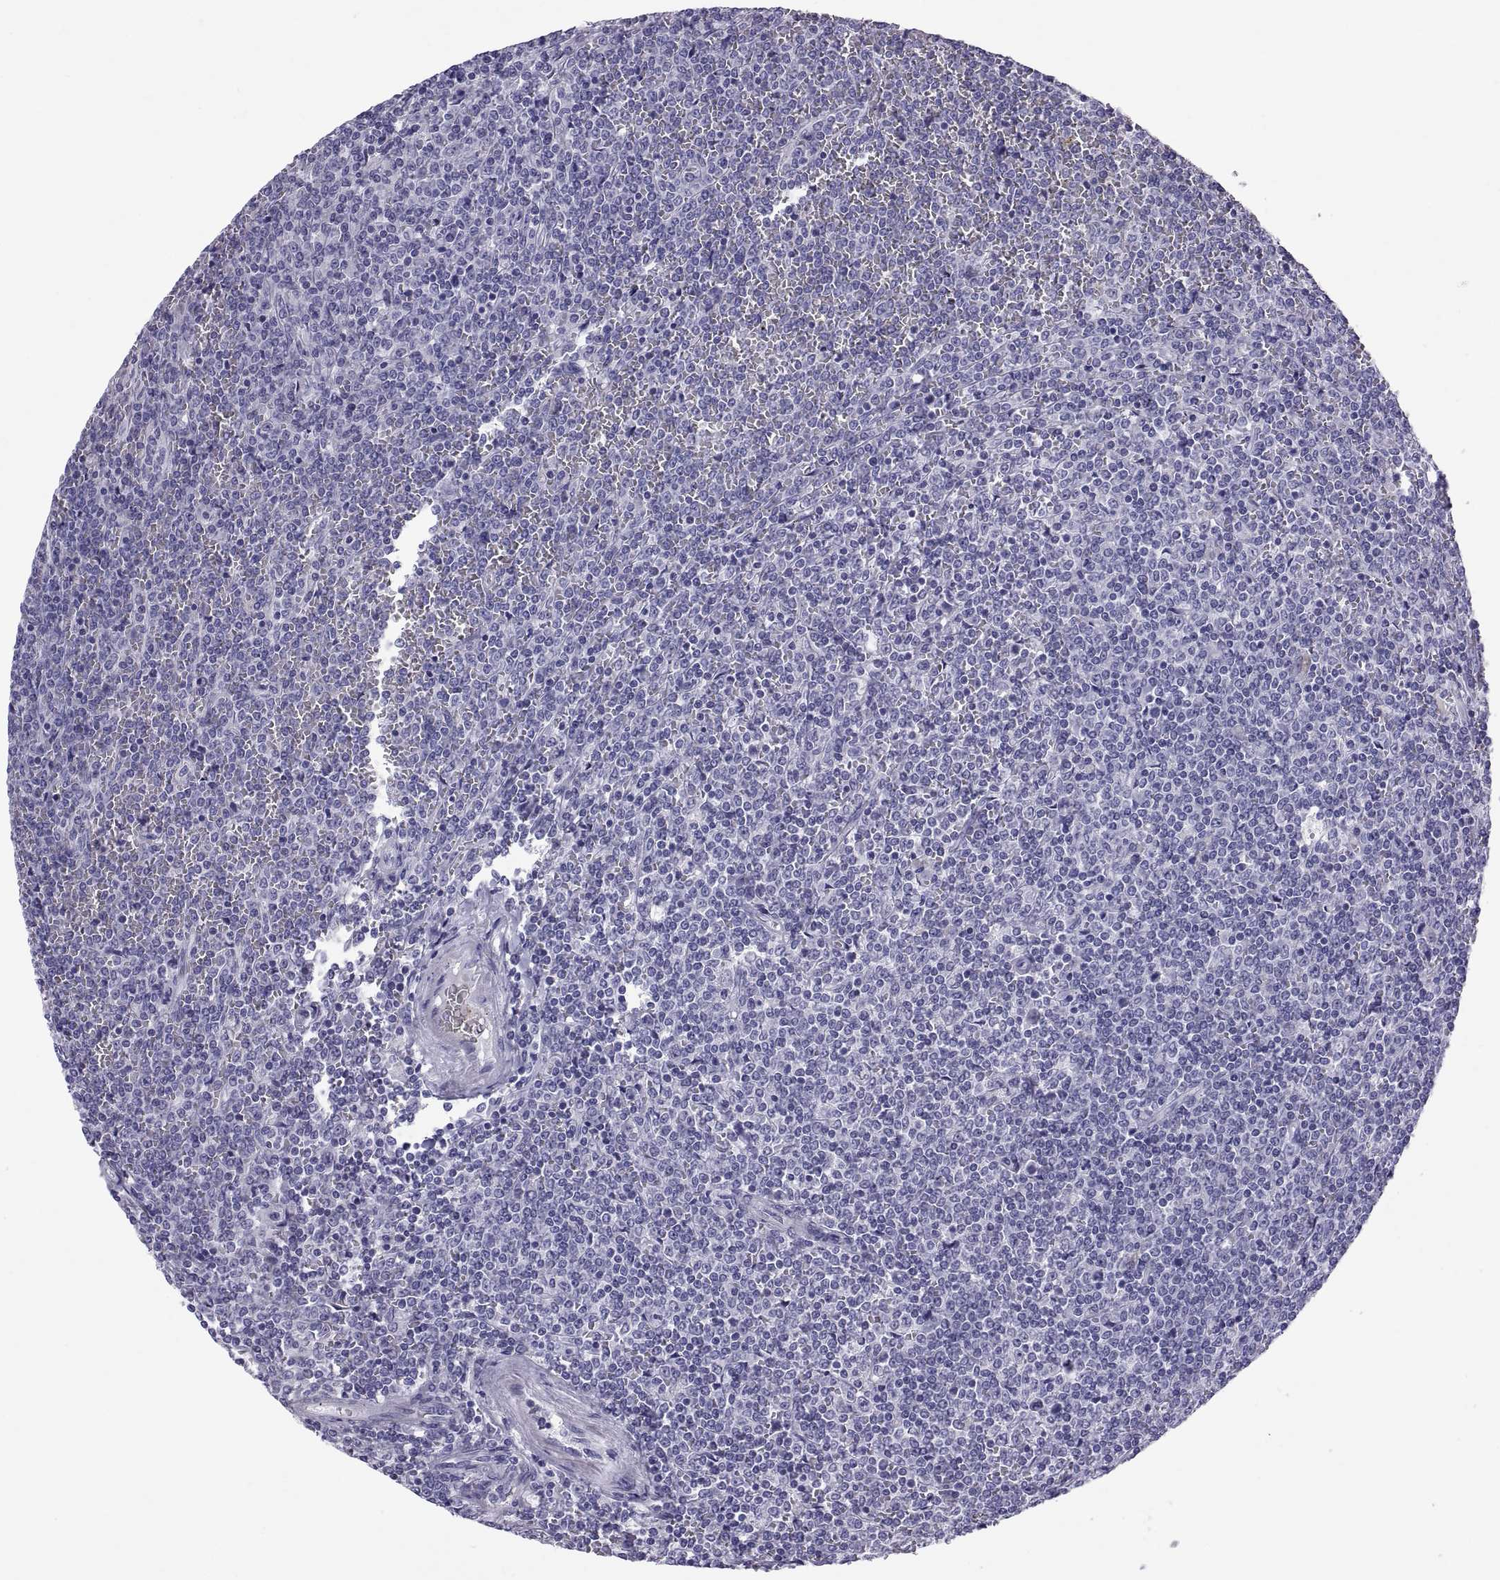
{"staining": {"intensity": "negative", "quantity": "none", "location": "none"}, "tissue": "lymphoma", "cell_type": "Tumor cells", "image_type": "cancer", "snomed": [{"axis": "morphology", "description": "Malignant lymphoma, non-Hodgkin's type, Low grade"}, {"axis": "topography", "description": "Spleen"}], "caption": "High power microscopy image of an immunohistochemistry photomicrograph of lymphoma, revealing no significant positivity in tumor cells.", "gene": "RNASE12", "patient": {"sex": "female", "age": 19}}